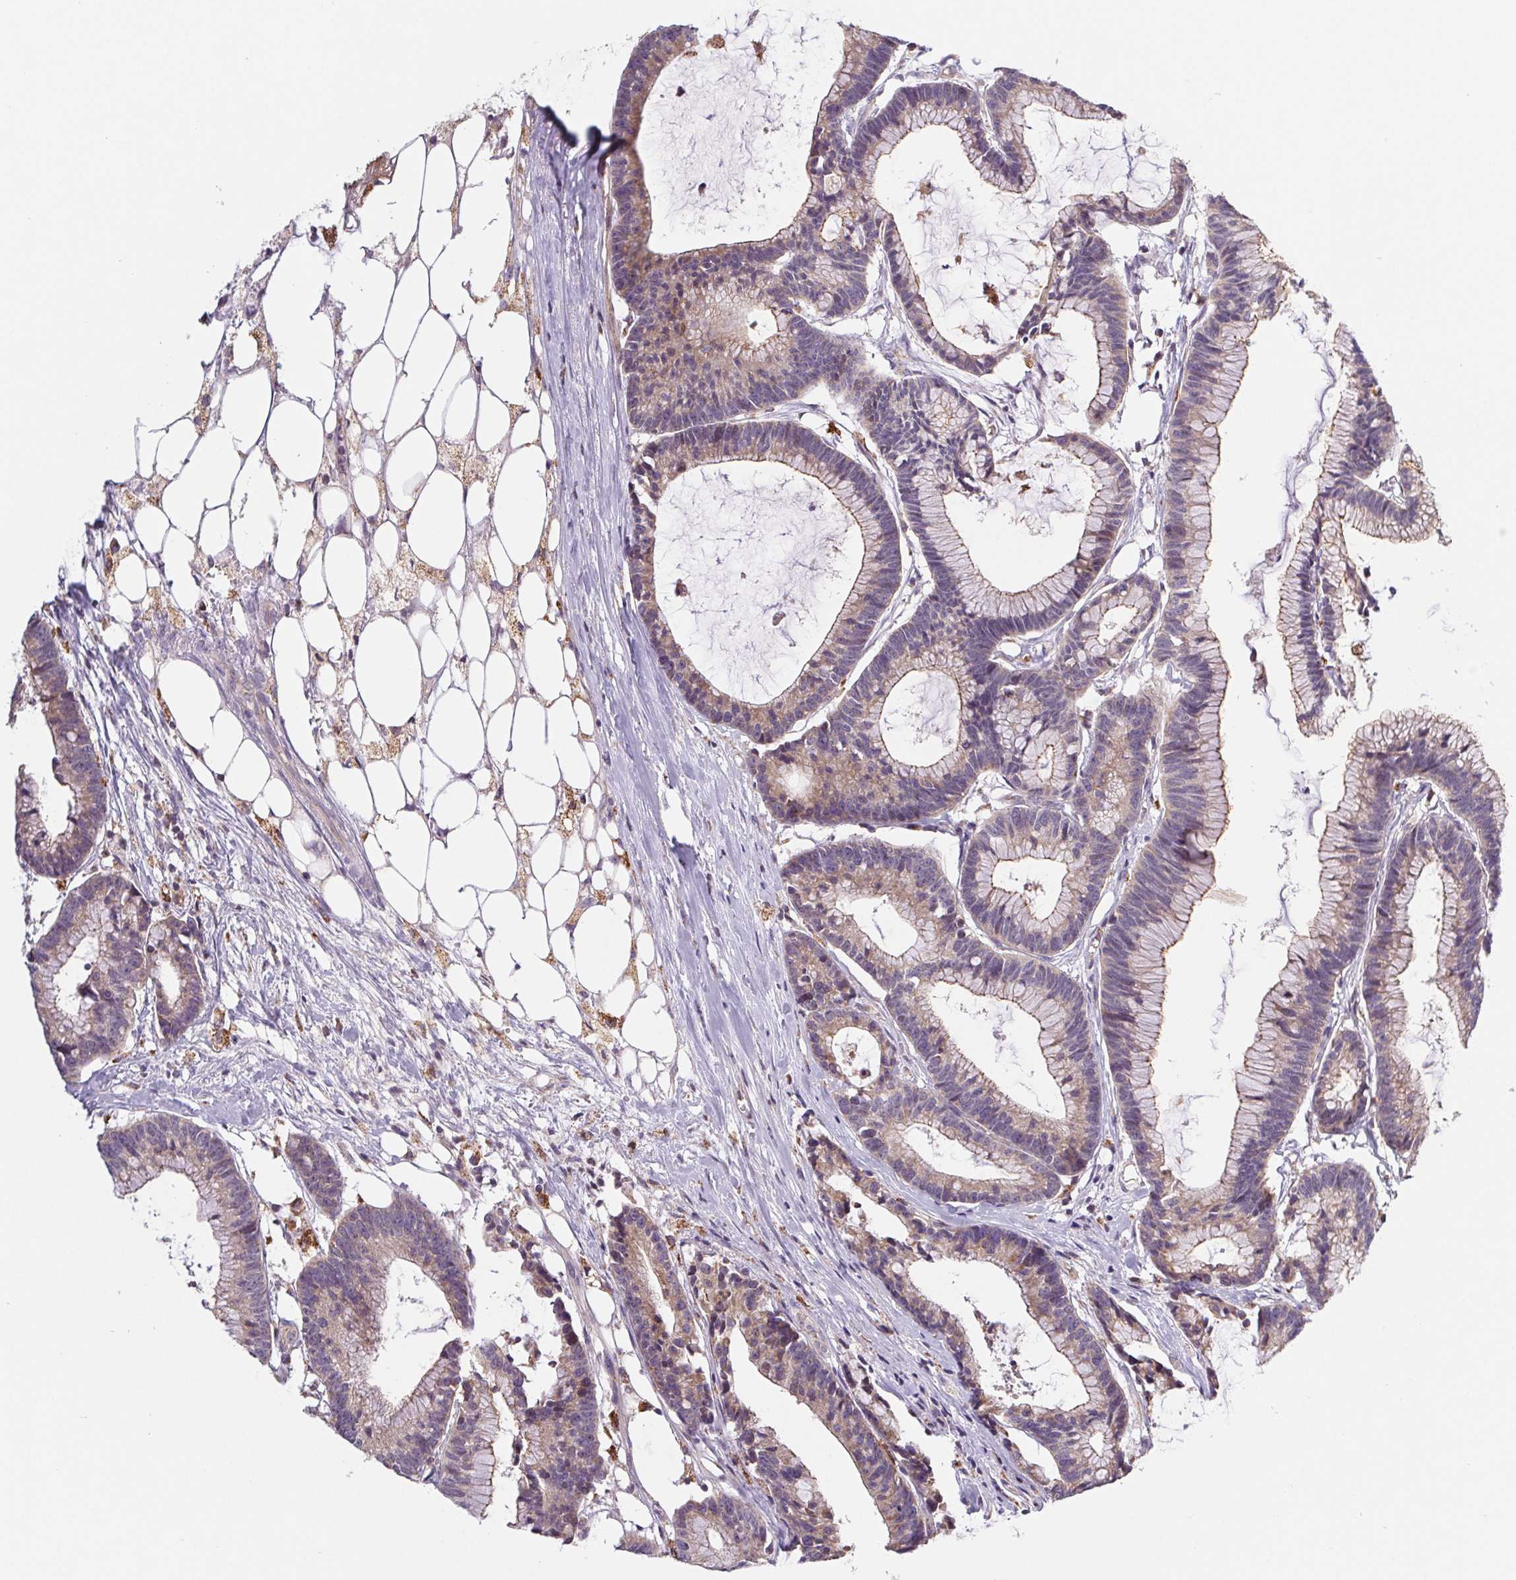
{"staining": {"intensity": "weak", "quantity": "25%-75%", "location": "cytoplasmic/membranous"}, "tissue": "colorectal cancer", "cell_type": "Tumor cells", "image_type": "cancer", "snomed": [{"axis": "morphology", "description": "Adenocarcinoma, NOS"}, {"axis": "topography", "description": "Colon"}], "caption": "Weak cytoplasmic/membranous expression for a protein is identified in approximately 25%-75% of tumor cells of colorectal adenocarcinoma using immunohistochemistry.", "gene": "EMC6", "patient": {"sex": "female", "age": 78}}